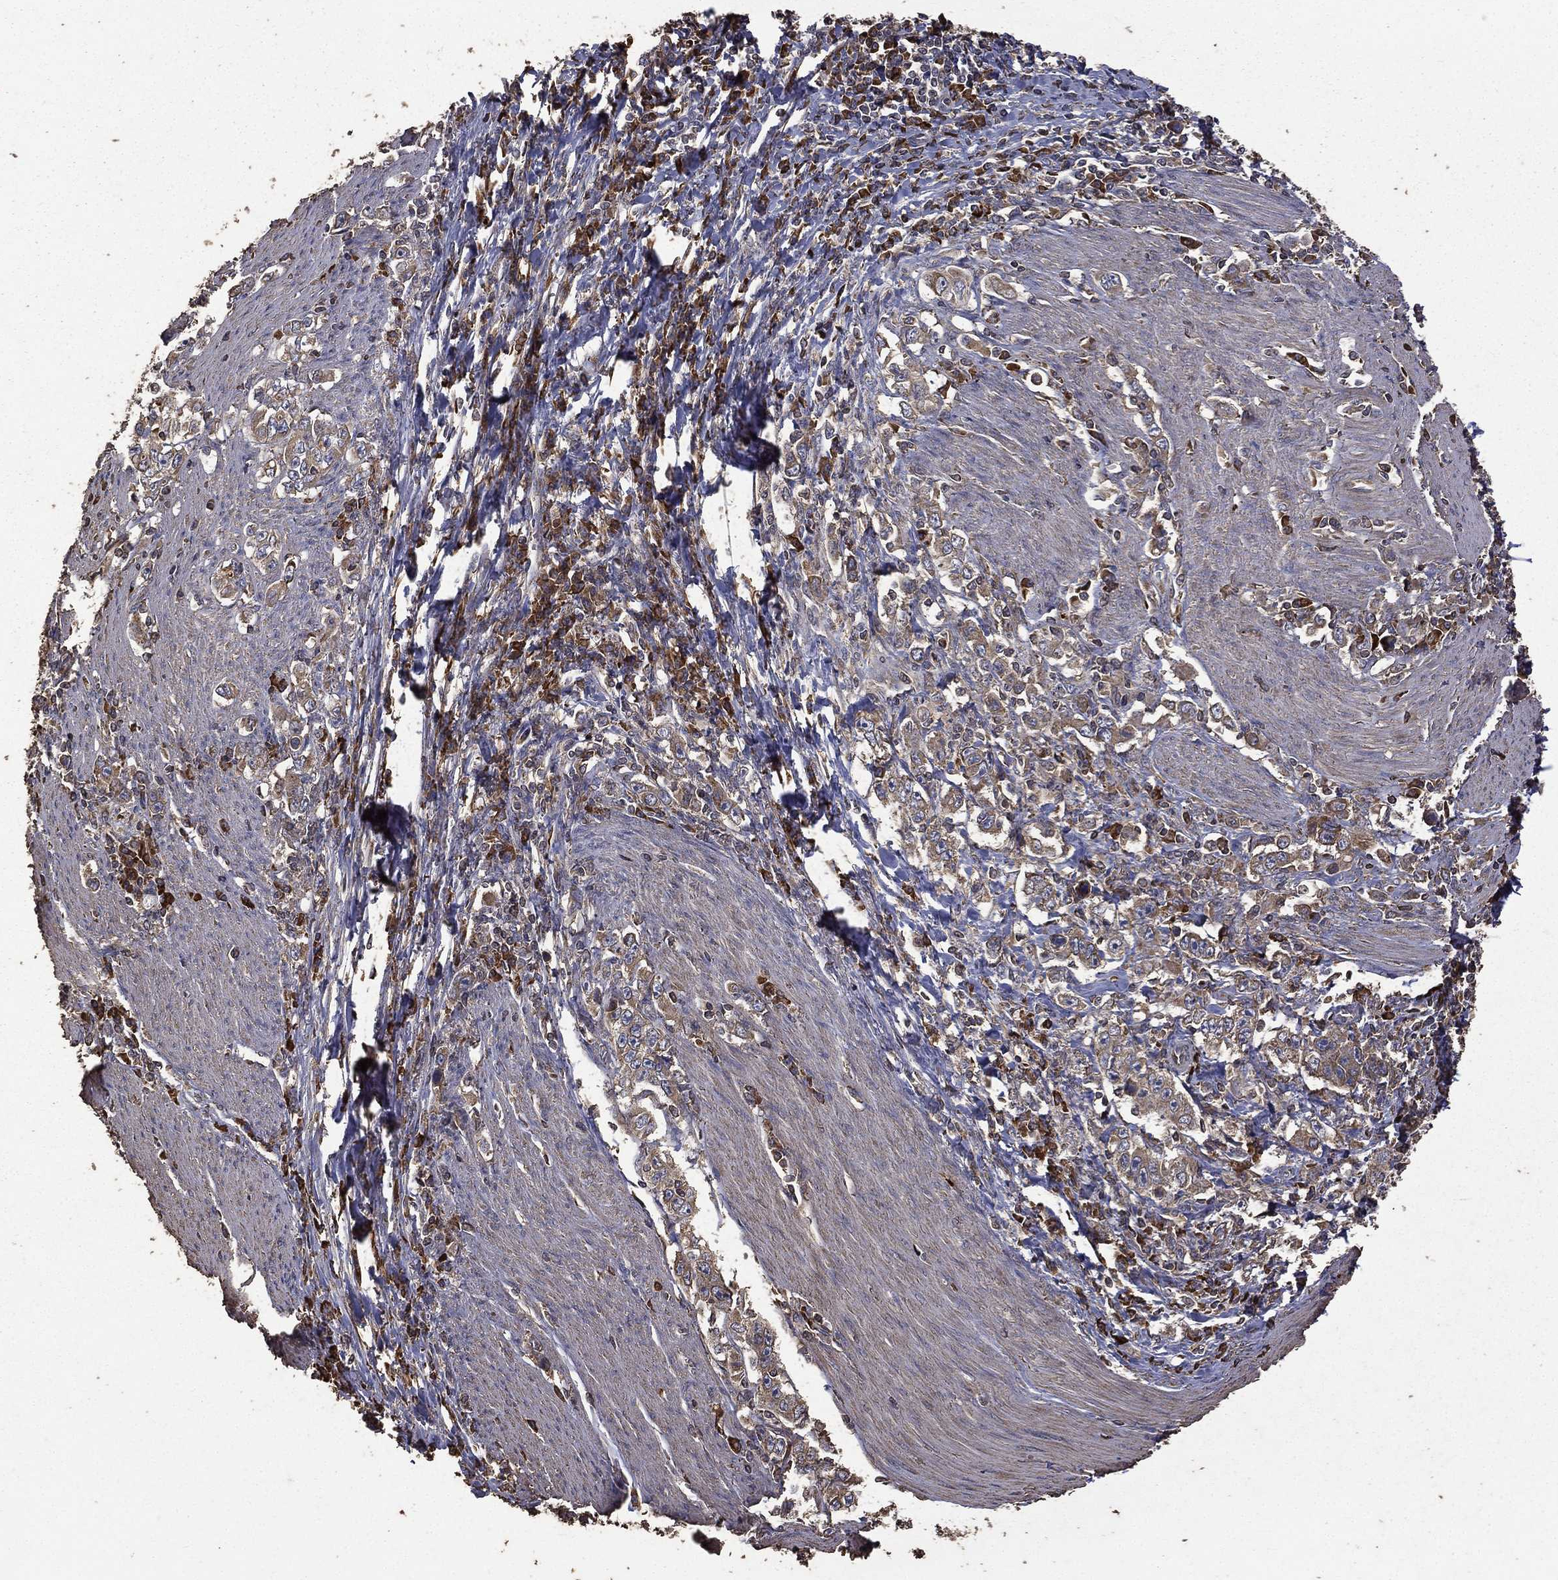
{"staining": {"intensity": "moderate", "quantity": "25%-75%", "location": "cytoplasmic/membranous"}, "tissue": "stomach cancer", "cell_type": "Tumor cells", "image_type": "cancer", "snomed": [{"axis": "morphology", "description": "Adenocarcinoma, NOS"}, {"axis": "topography", "description": "Stomach, lower"}], "caption": "Stomach cancer tissue reveals moderate cytoplasmic/membranous positivity in about 25%-75% of tumor cells, visualized by immunohistochemistry.", "gene": "METTL27", "patient": {"sex": "female", "age": 72}}